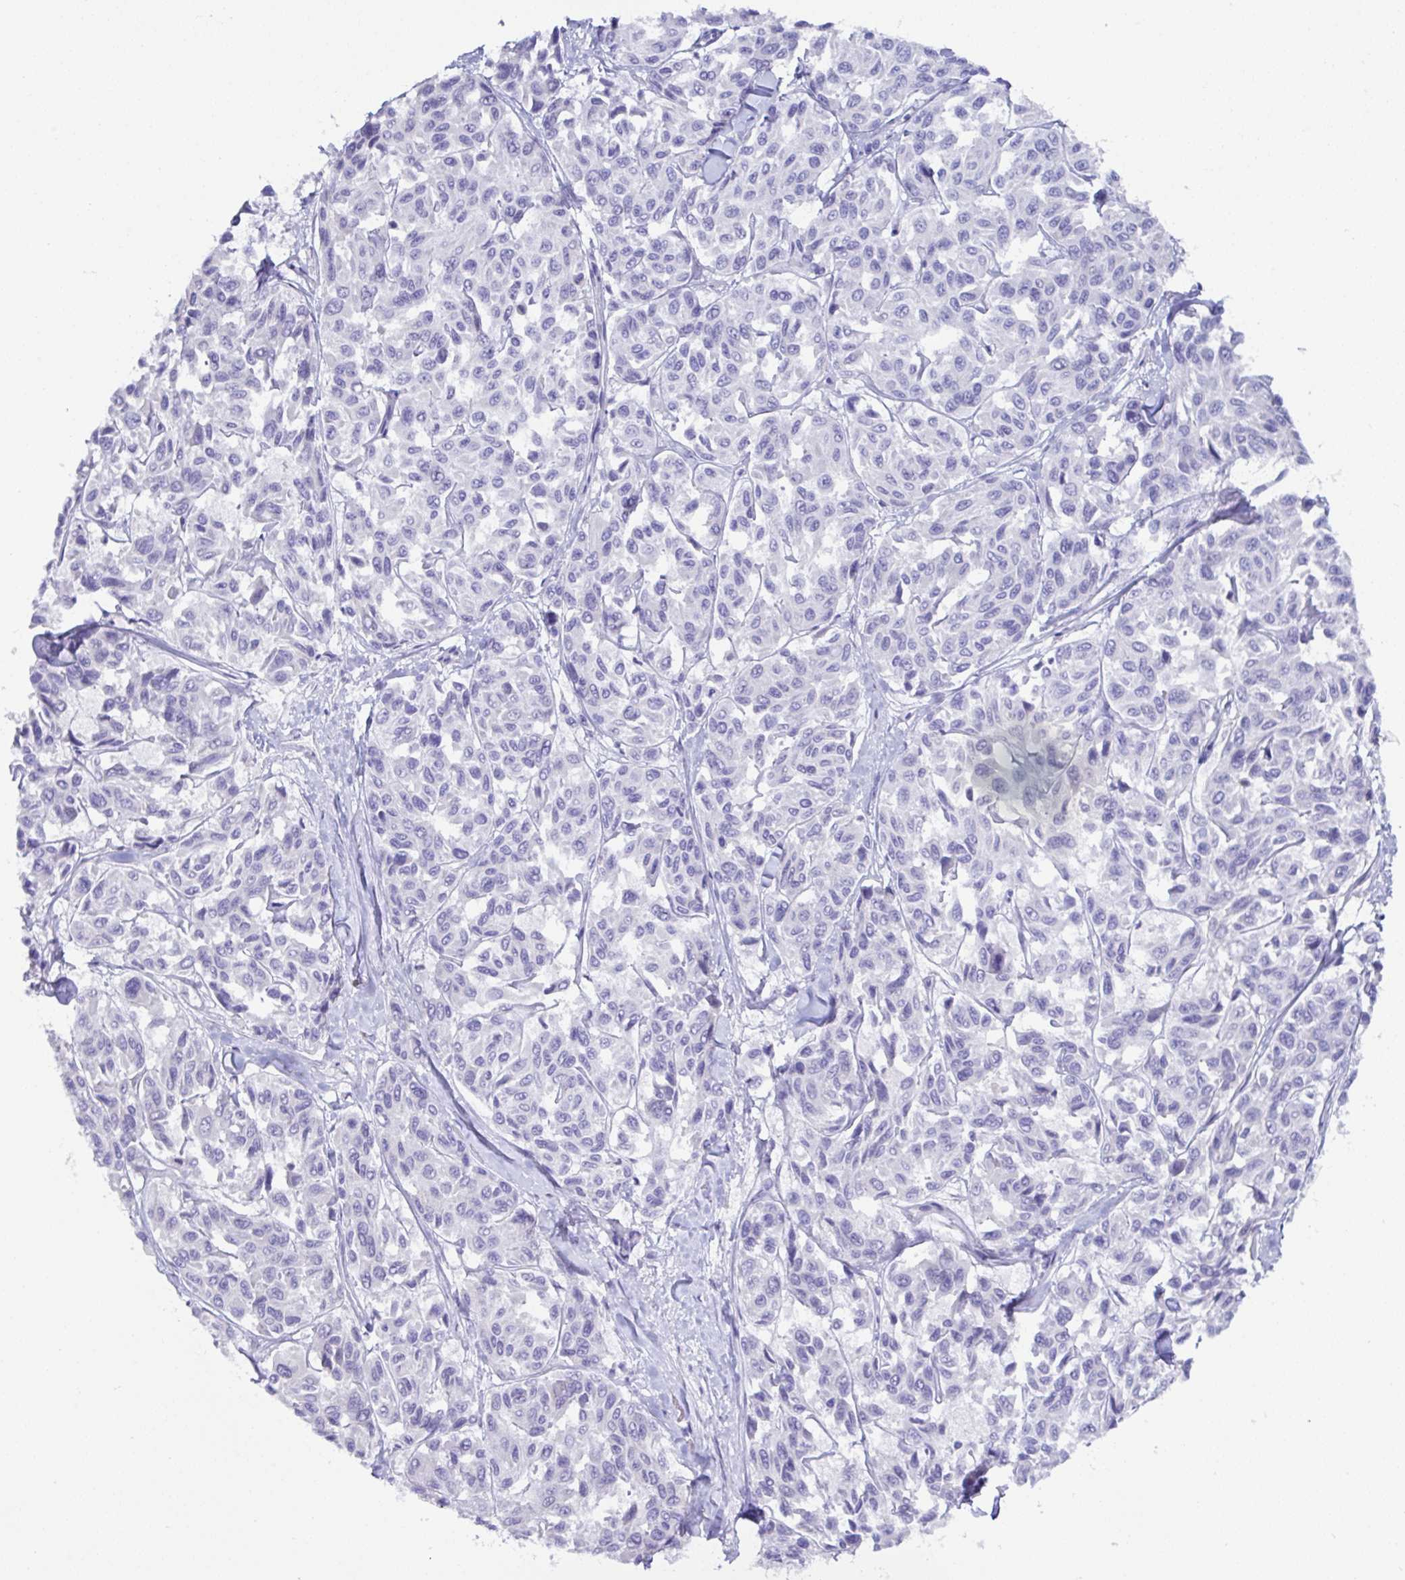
{"staining": {"intensity": "negative", "quantity": "none", "location": "none"}, "tissue": "melanoma", "cell_type": "Tumor cells", "image_type": "cancer", "snomed": [{"axis": "morphology", "description": "Malignant melanoma, NOS"}, {"axis": "topography", "description": "Skin"}], "caption": "Melanoma stained for a protein using immunohistochemistry (IHC) shows no expression tumor cells.", "gene": "MED11", "patient": {"sex": "female", "age": 66}}